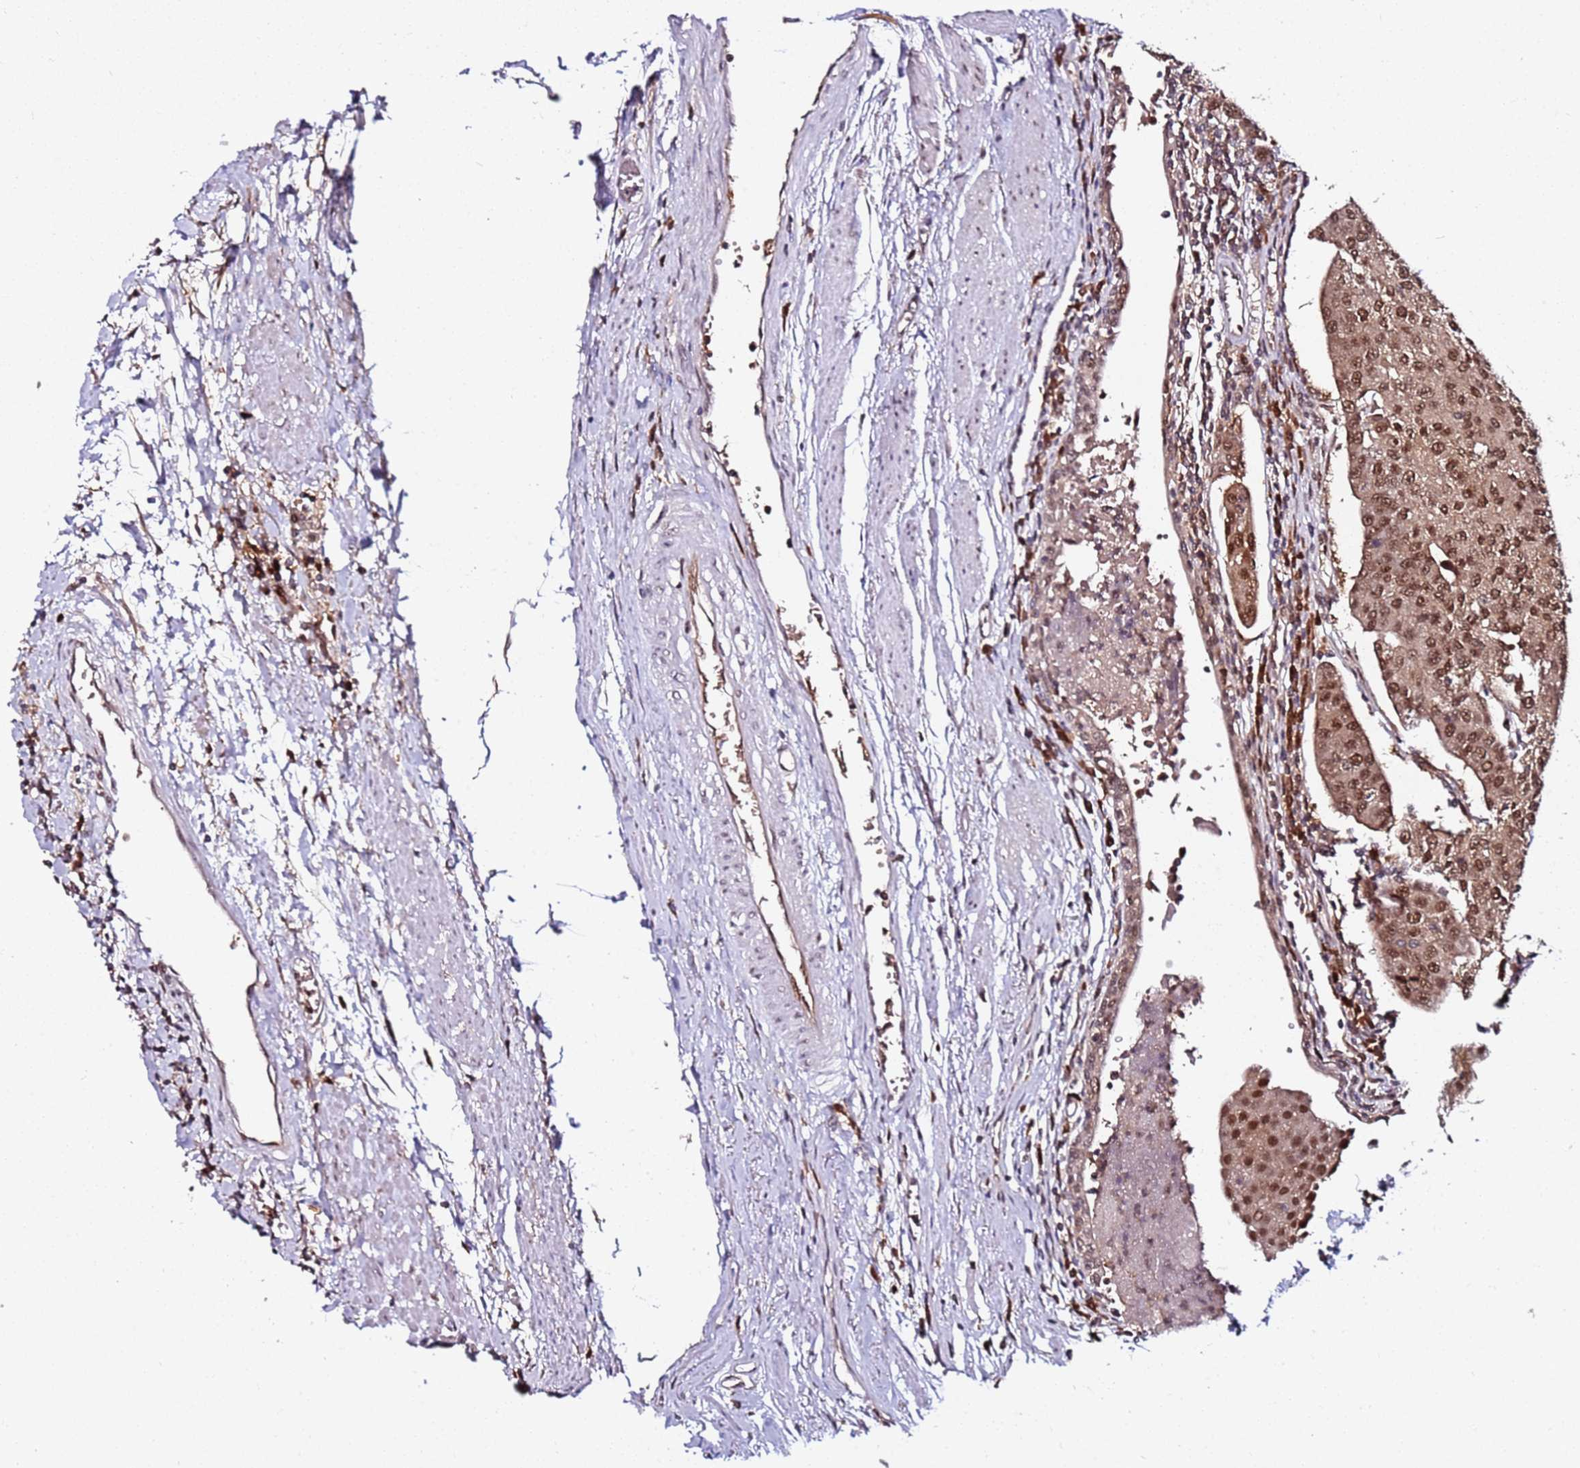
{"staining": {"intensity": "moderate", "quantity": ">75%", "location": "cytoplasmic/membranous,nuclear"}, "tissue": "urothelial cancer", "cell_type": "Tumor cells", "image_type": "cancer", "snomed": [{"axis": "morphology", "description": "Urothelial carcinoma, High grade"}, {"axis": "topography", "description": "Urinary bladder"}], "caption": "Protein analysis of urothelial cancer tissue shows moderate cytoplasmic/membranous and nuclear expression in about >75% of tumor cells.", "gene": "RGS18", "patient": {"sex": "female", "age": 85}}